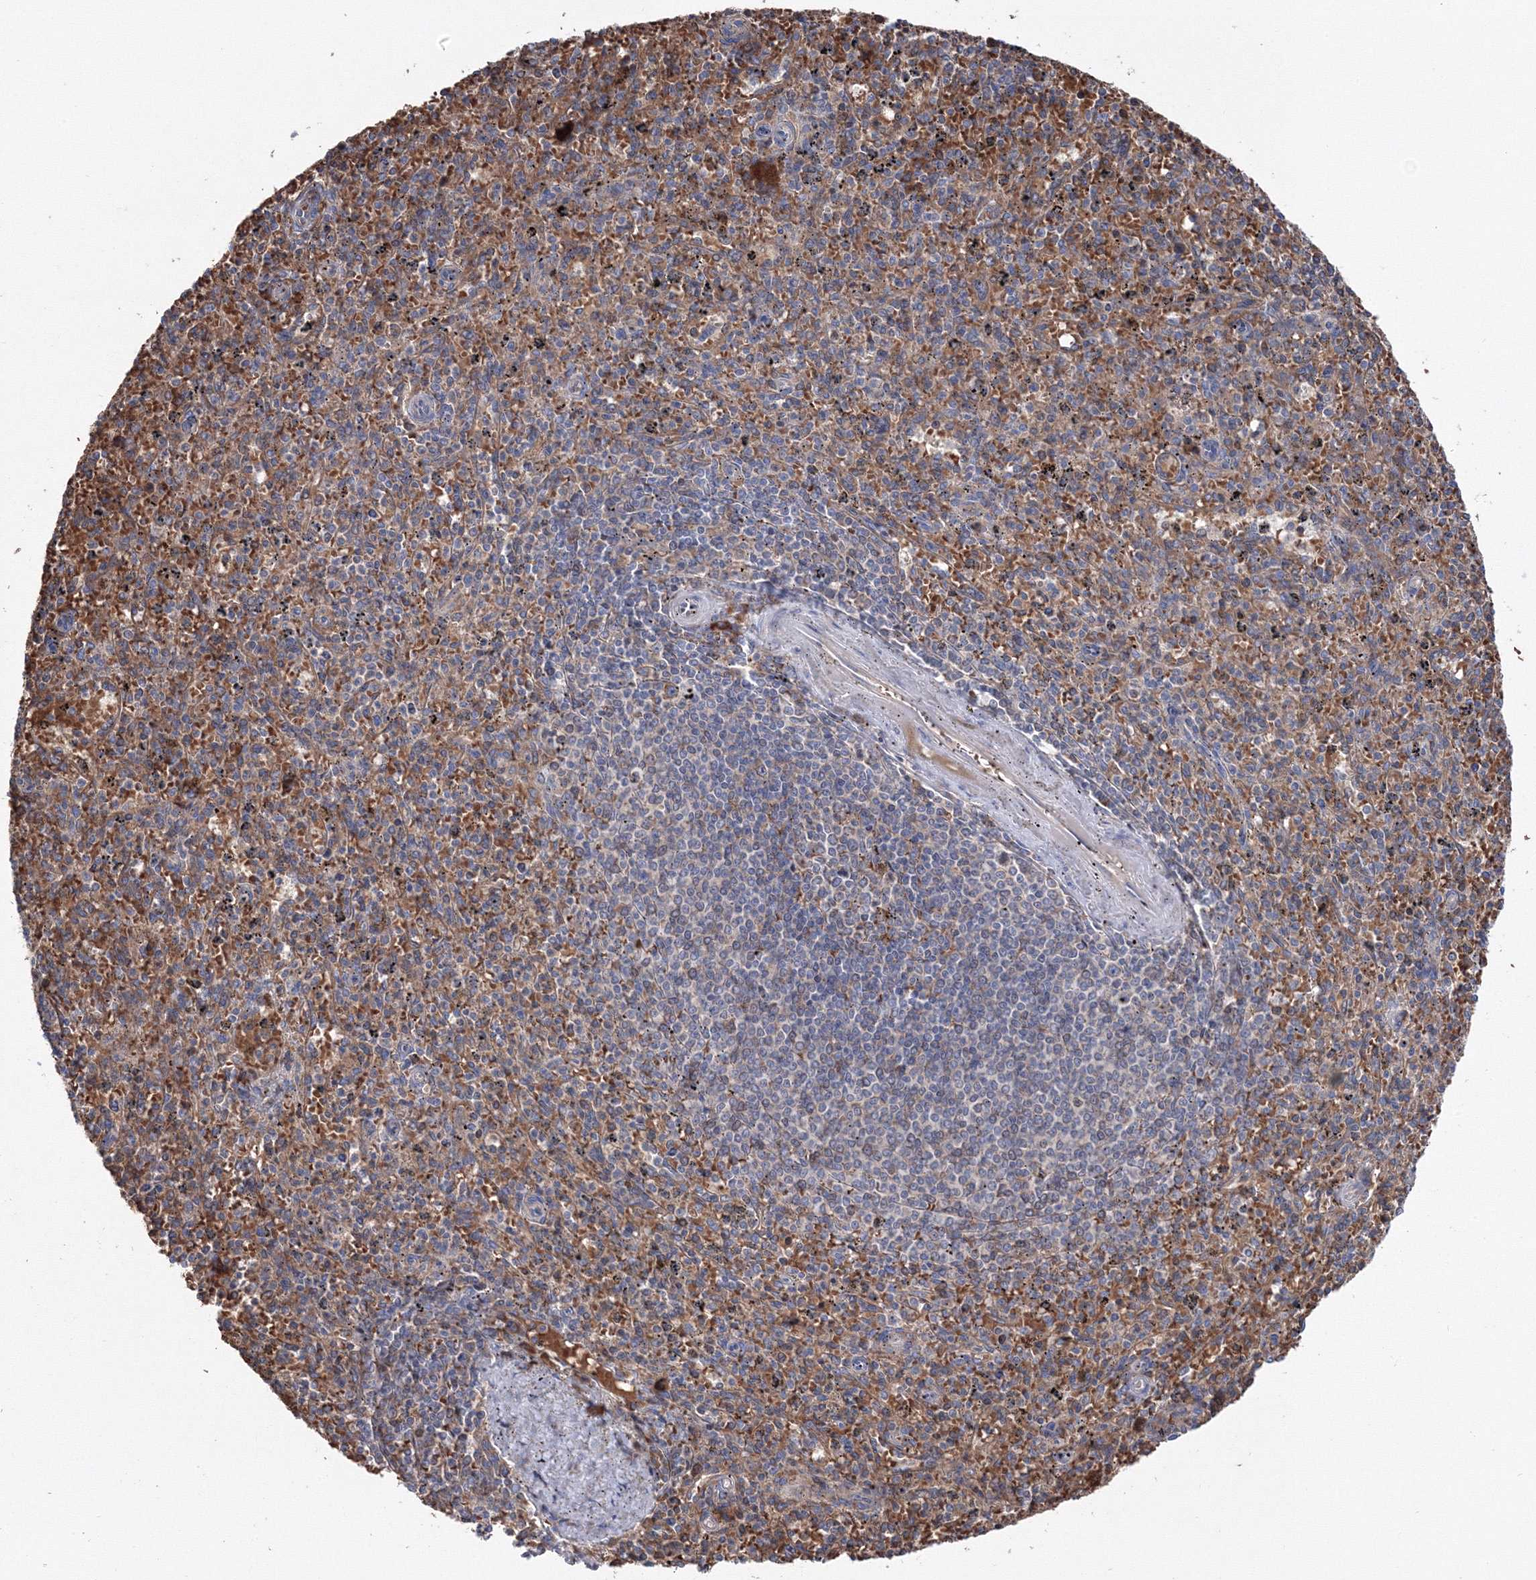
{"staining": {"intensity": "weak", "quantity": "<25%", "location": "cytoplasmic/membranous"}, "tissue": "spleen", "cell_type": "Cells in red pulp", "image_type": "normal", "snomed": [{"axis": "morphology", "description": "Normal tissue, NOS"}, {"axis": "topography", "description": "Spleen"}], "caption": "High magnification brightfield microscopy of normal spleen stained with DAB (brown) and counterstained with hematoxylin (blue): cells in red pulp show no significant expression. (DAB IHC visualized using brightfield microscopy, high magnification).", "gene": "VPS8", "patient": {"sex": "male", "age": 72}}